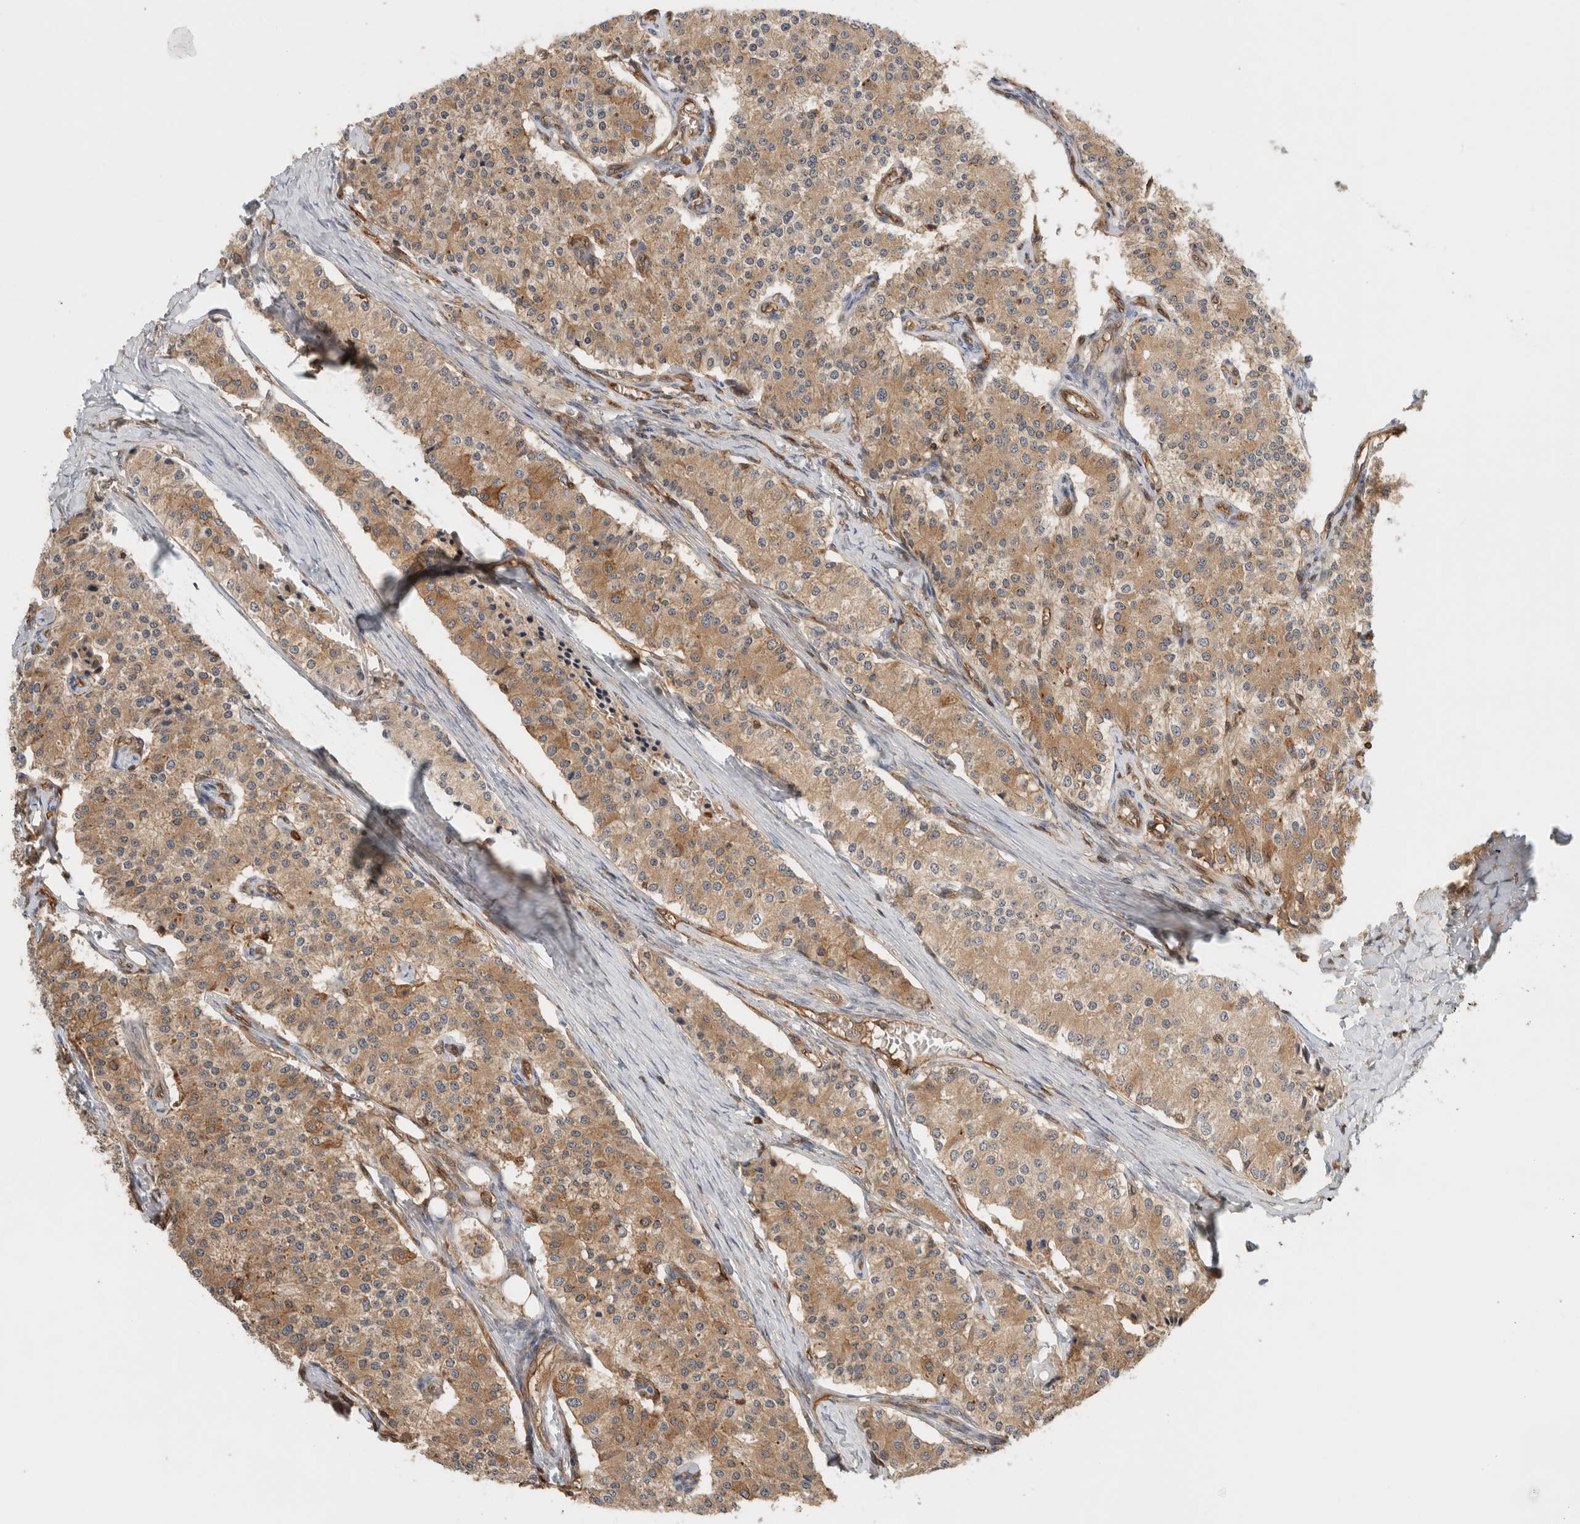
{"staining": {"intensity": "moderate", "quantity": ">75%", "location": "cytoplasmic/membranous"}, "tissue": "carcinoid", "cell_type": "Tumor cells", "image_type": "cancer", "snomed": [{"axis": "morphology", "description": "Carcinoid, malignant, NOS"}, {"axis": "topography", "description": "Colon"}], "caption": "IHC staining of malignant carcinoid, which shows medium levels of moderate cytoplasmic/membranous staining in approximately >75% of tumor cells indicating moderate cytoplasmic/membranous protein staining. The staining was performed using DAB (brown) for protein detection and nuclei were counterstained in hematoxylin (blue).", "gene": "PFDN4", "patient": {"sex": "female", "age": 52}}